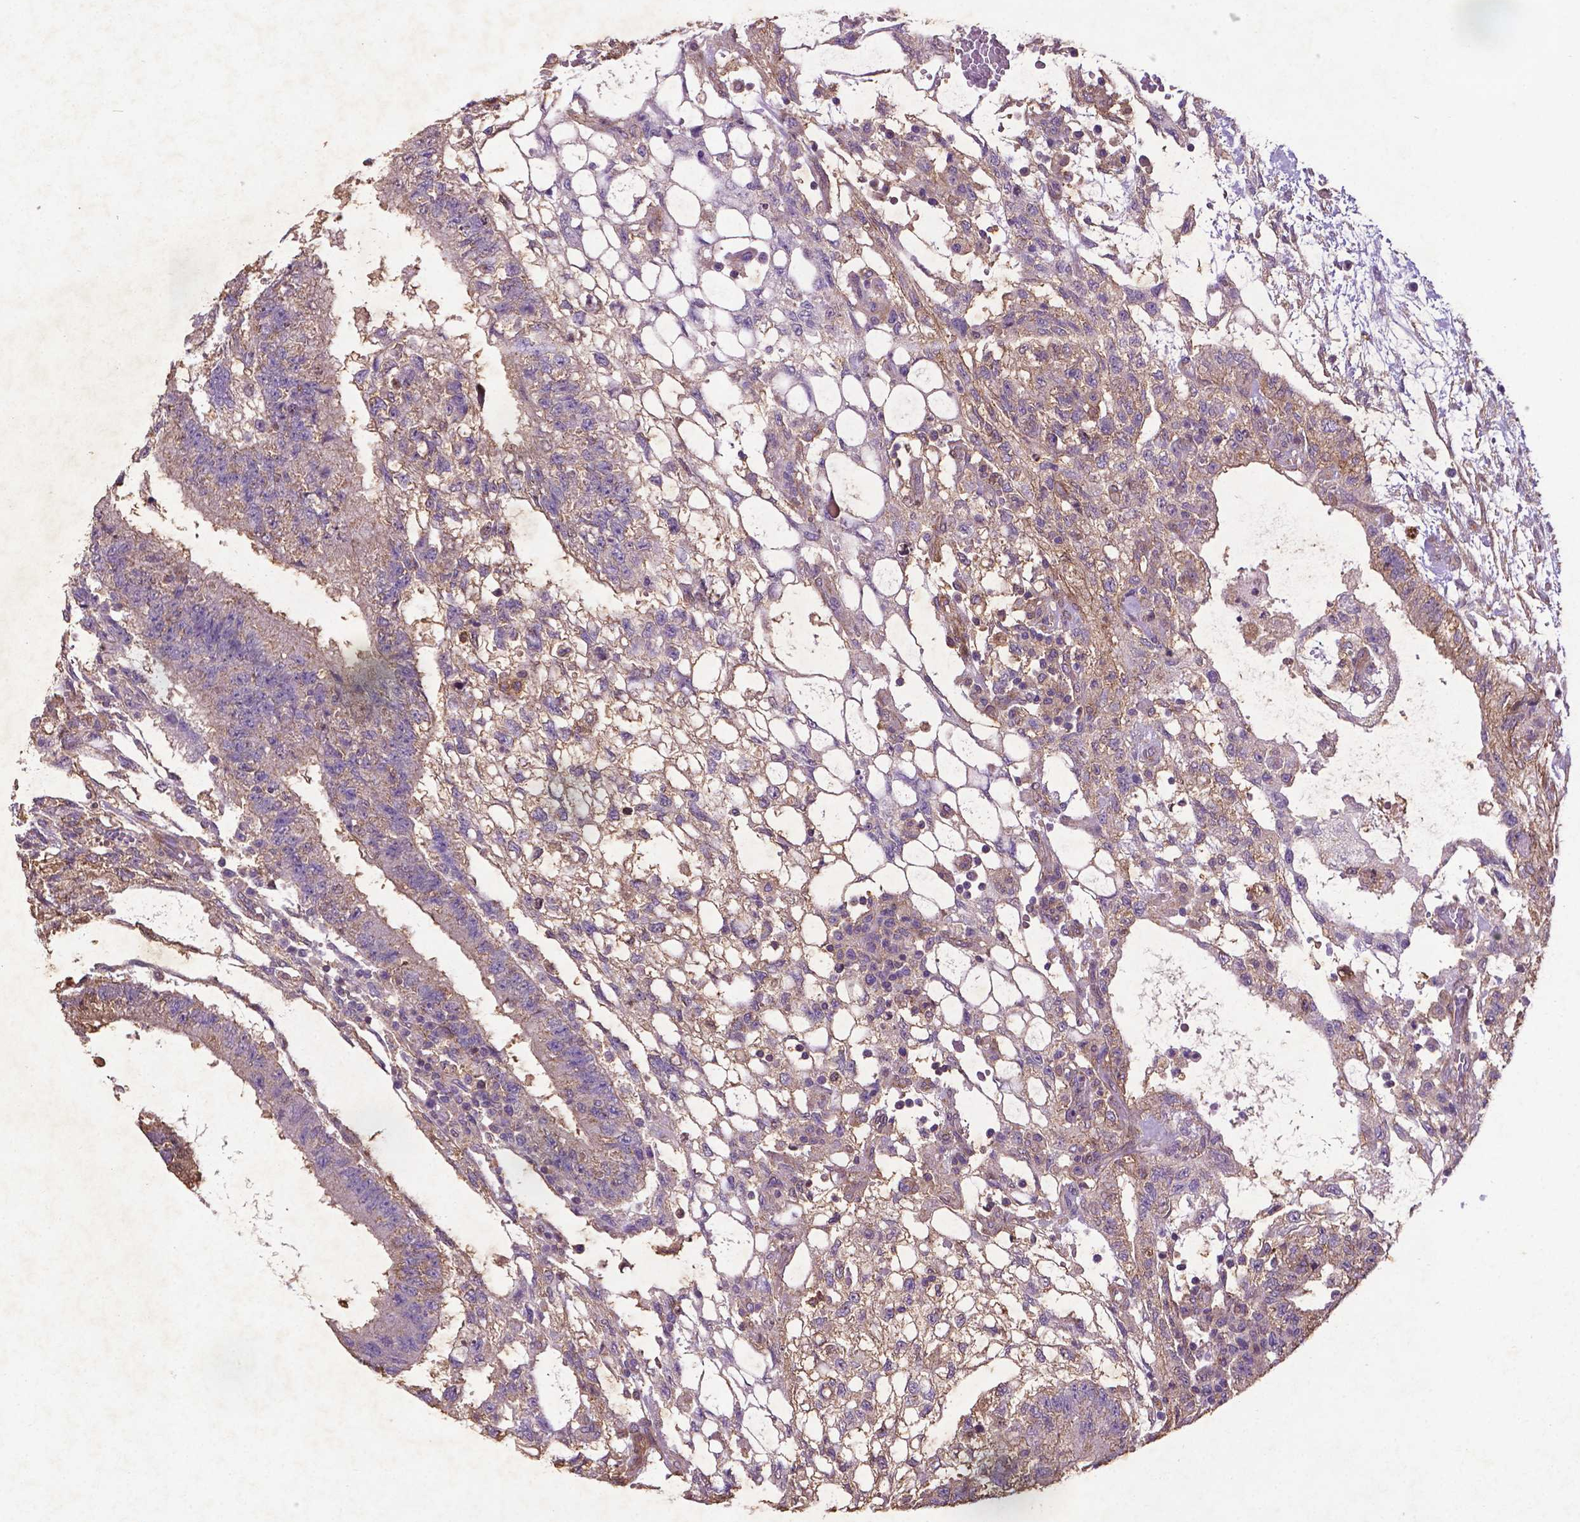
{"staining": {"intensity": "weak", "quantity": "<25%", "location": "cytoplasmic/membranous"}, "tissue": "testis cancer", "cell_type": "Tumor cells", "image_type": "cancer", "snomed": [{"axis": "morphology", "description": "Carcinoma, Embryonal, NOS"}, {"axis": "topography", "description": "Testis"}], "caption": "This is an IHC histopathology image of testis cancer (embryonal carcinoma). There is no staining in tumor cells.", "gene": "RRAS", "patient": {"sex": "male", "age": 32}}